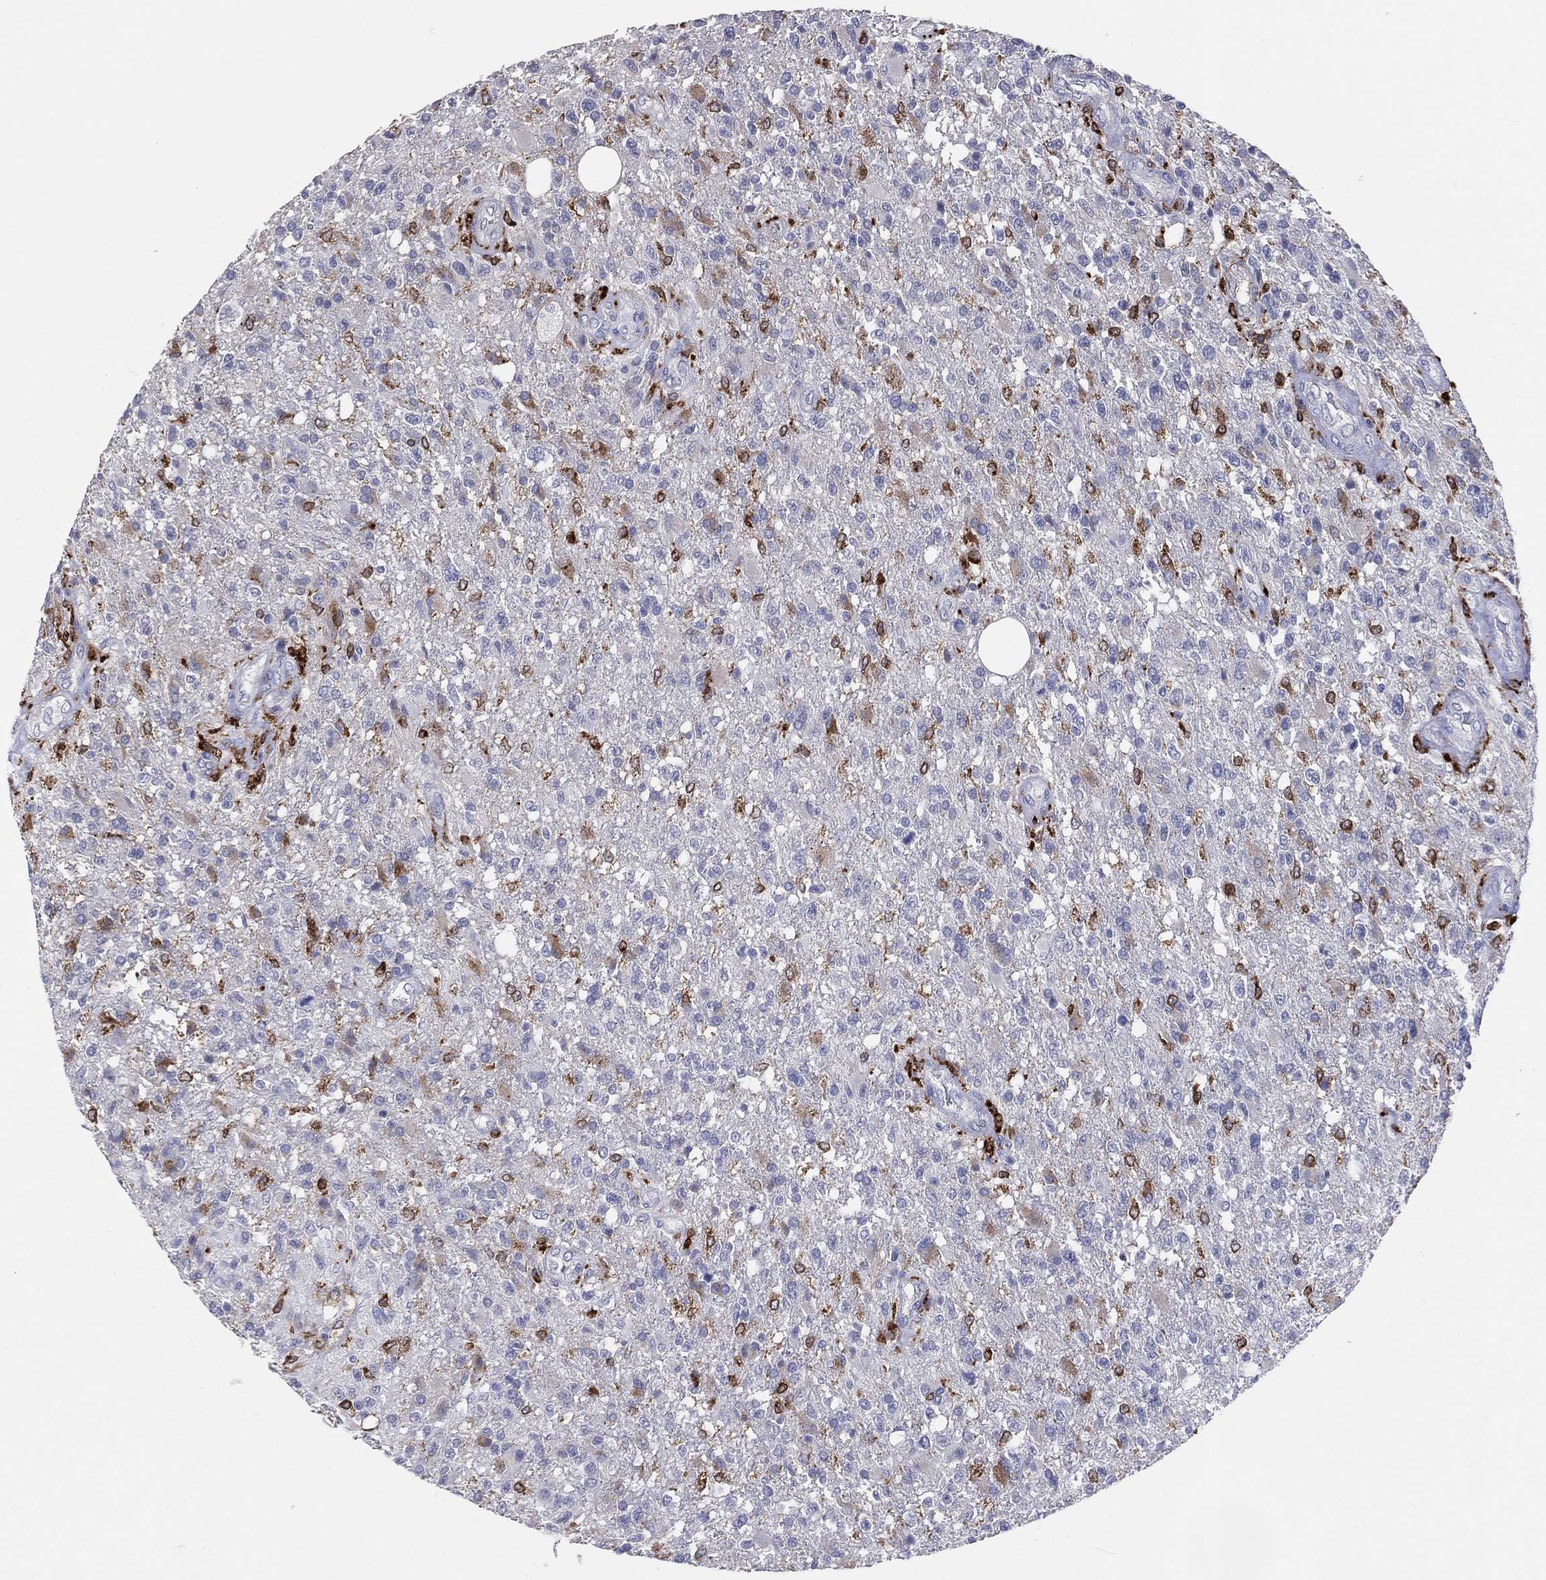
{"staining": {"intensity": "negative", "quantity": "none", "location": "none"}, "tissue": "glioma", "cell_type": "Tumor cells", "image_type": "cancer", "snomed": [{"axis": "morphology", "description": "Glioma, malignant, High grade"}, {"axis": "topography", "description": "Brain"}], "caption": "DAB (3,3'-diaminobenzidine) immunohistochemical staining of human malignant glioma (high-grade) shows no significant expression in tumor cells.", "gene": "CD74", "patient": {"sex": "male", "age": 56}}